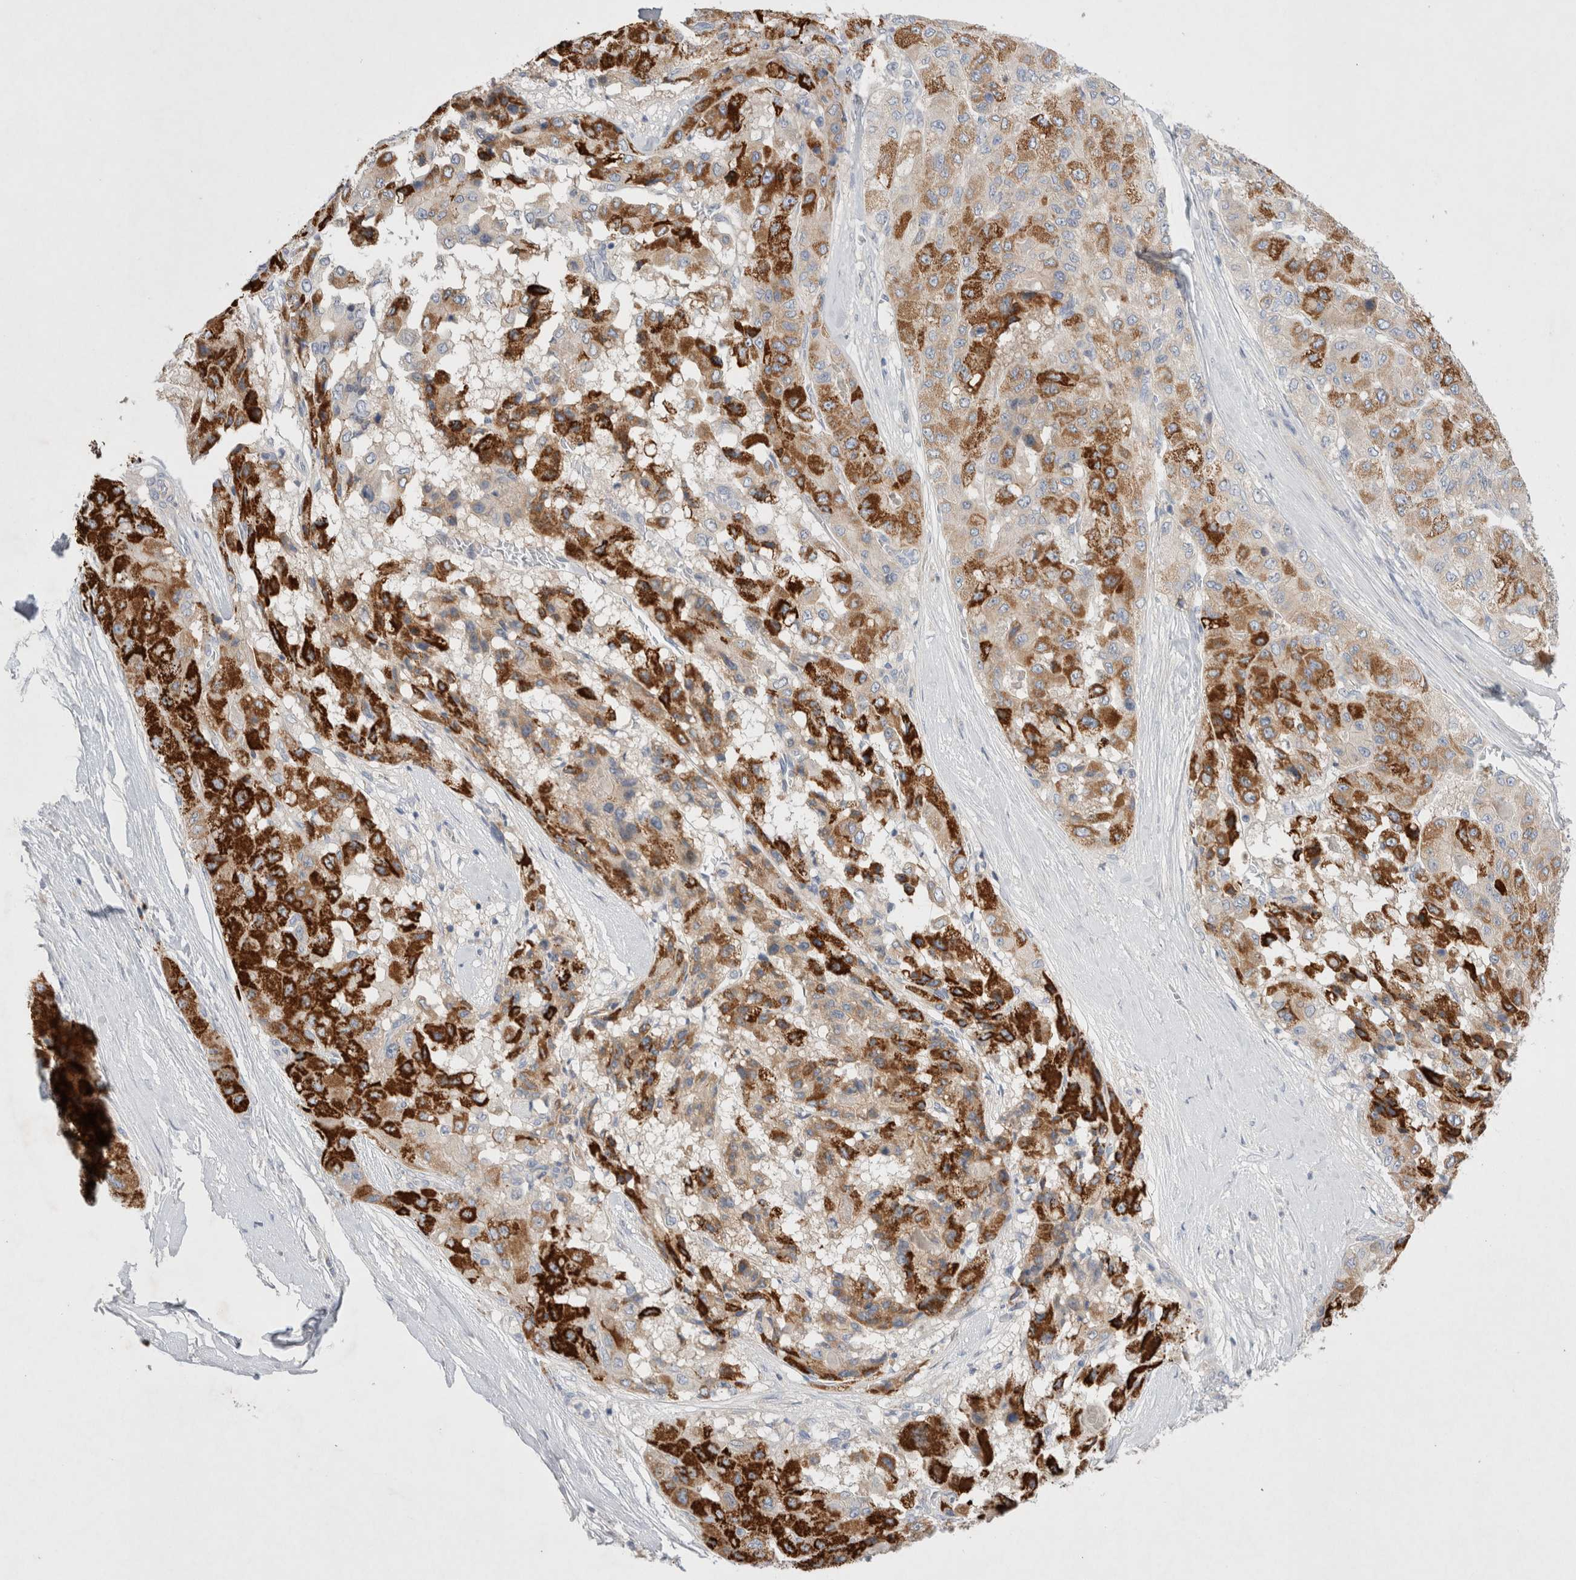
{"staining": {"intensity": "strong", "quantity": "25%-75%", "location": "cytoplasmic/membranous"}, "tissue": "liver cancer", "cell_type": "Tumor cells", "image_type": "cancer", "snomed": [{"axis": "morphology", "description": "Carcinoma, Hepatocellular, NOS"}, {"axis": "topography", "description": "Liver"}], "caption": "Immunohistochemical staining of human liver hepatocellular carcinoma exhibits high levels of strong cytoplasmic/membranous expression in about 25%-75% of tumor cells. Immunohistochemistry (ihc) stains the protein in brown and the nuclei are stained blue.", "gene": "RBM12B", "patient": {"sex": "male", "age": 80}}